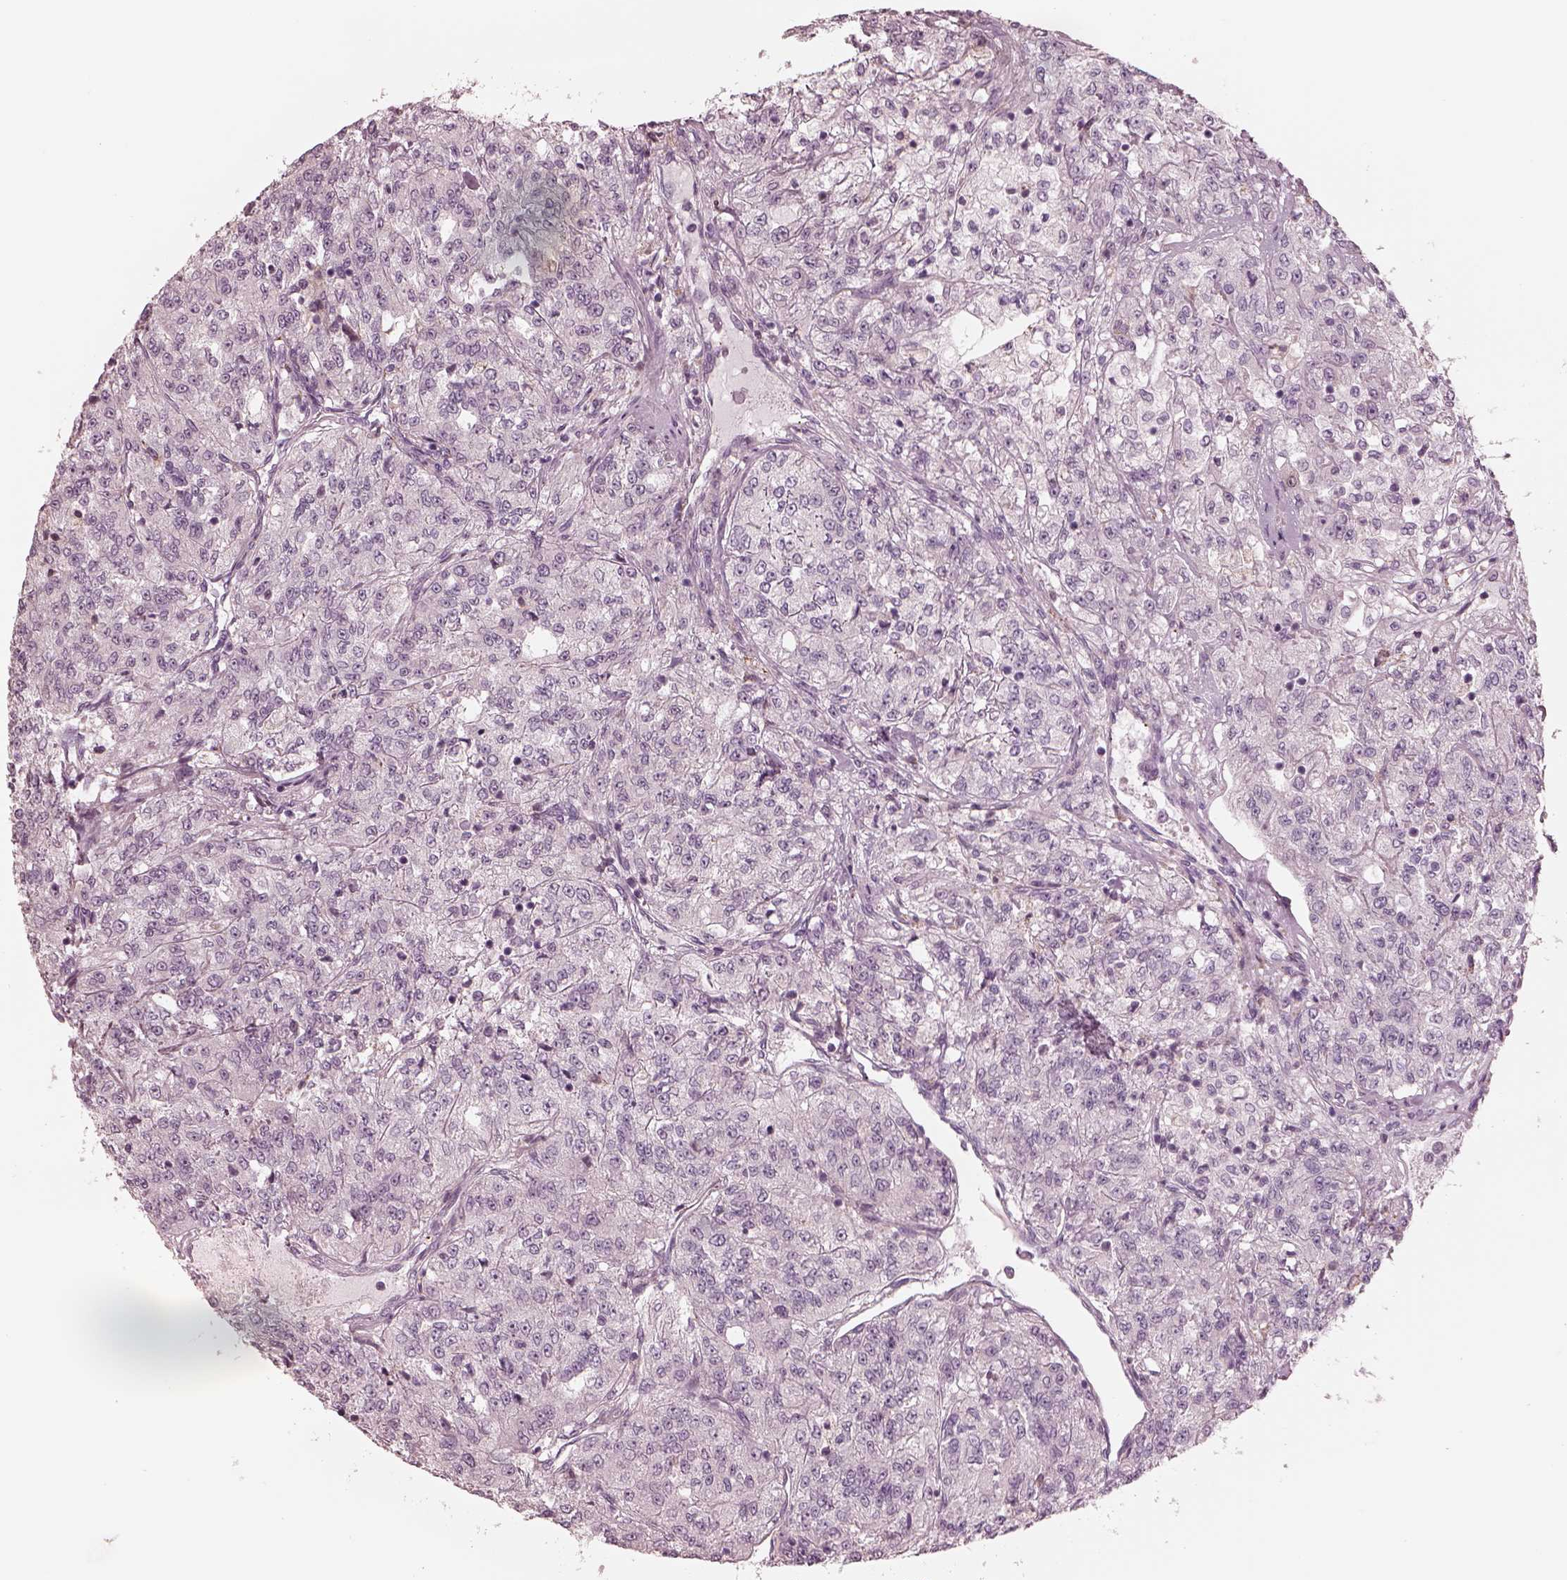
{"staining": {"intensity": "negative", "quantity": "none", "location": "none"}, "tissue": "renal cancer", "cell_type": "Tumor cells", "image_type": "cancer", "snomed": [{"axis": "morphology", "description": "Adenocarcinoma, NOS"}, {"axis": "topography", "description": "Kidney"}], "caption": "Renal adenocarcinoma stained for a protein using immunohistochemistry exhibits no staining tumor cells.", "gene": "CADM2", "patient": {"sex": "female", "age": 63}}